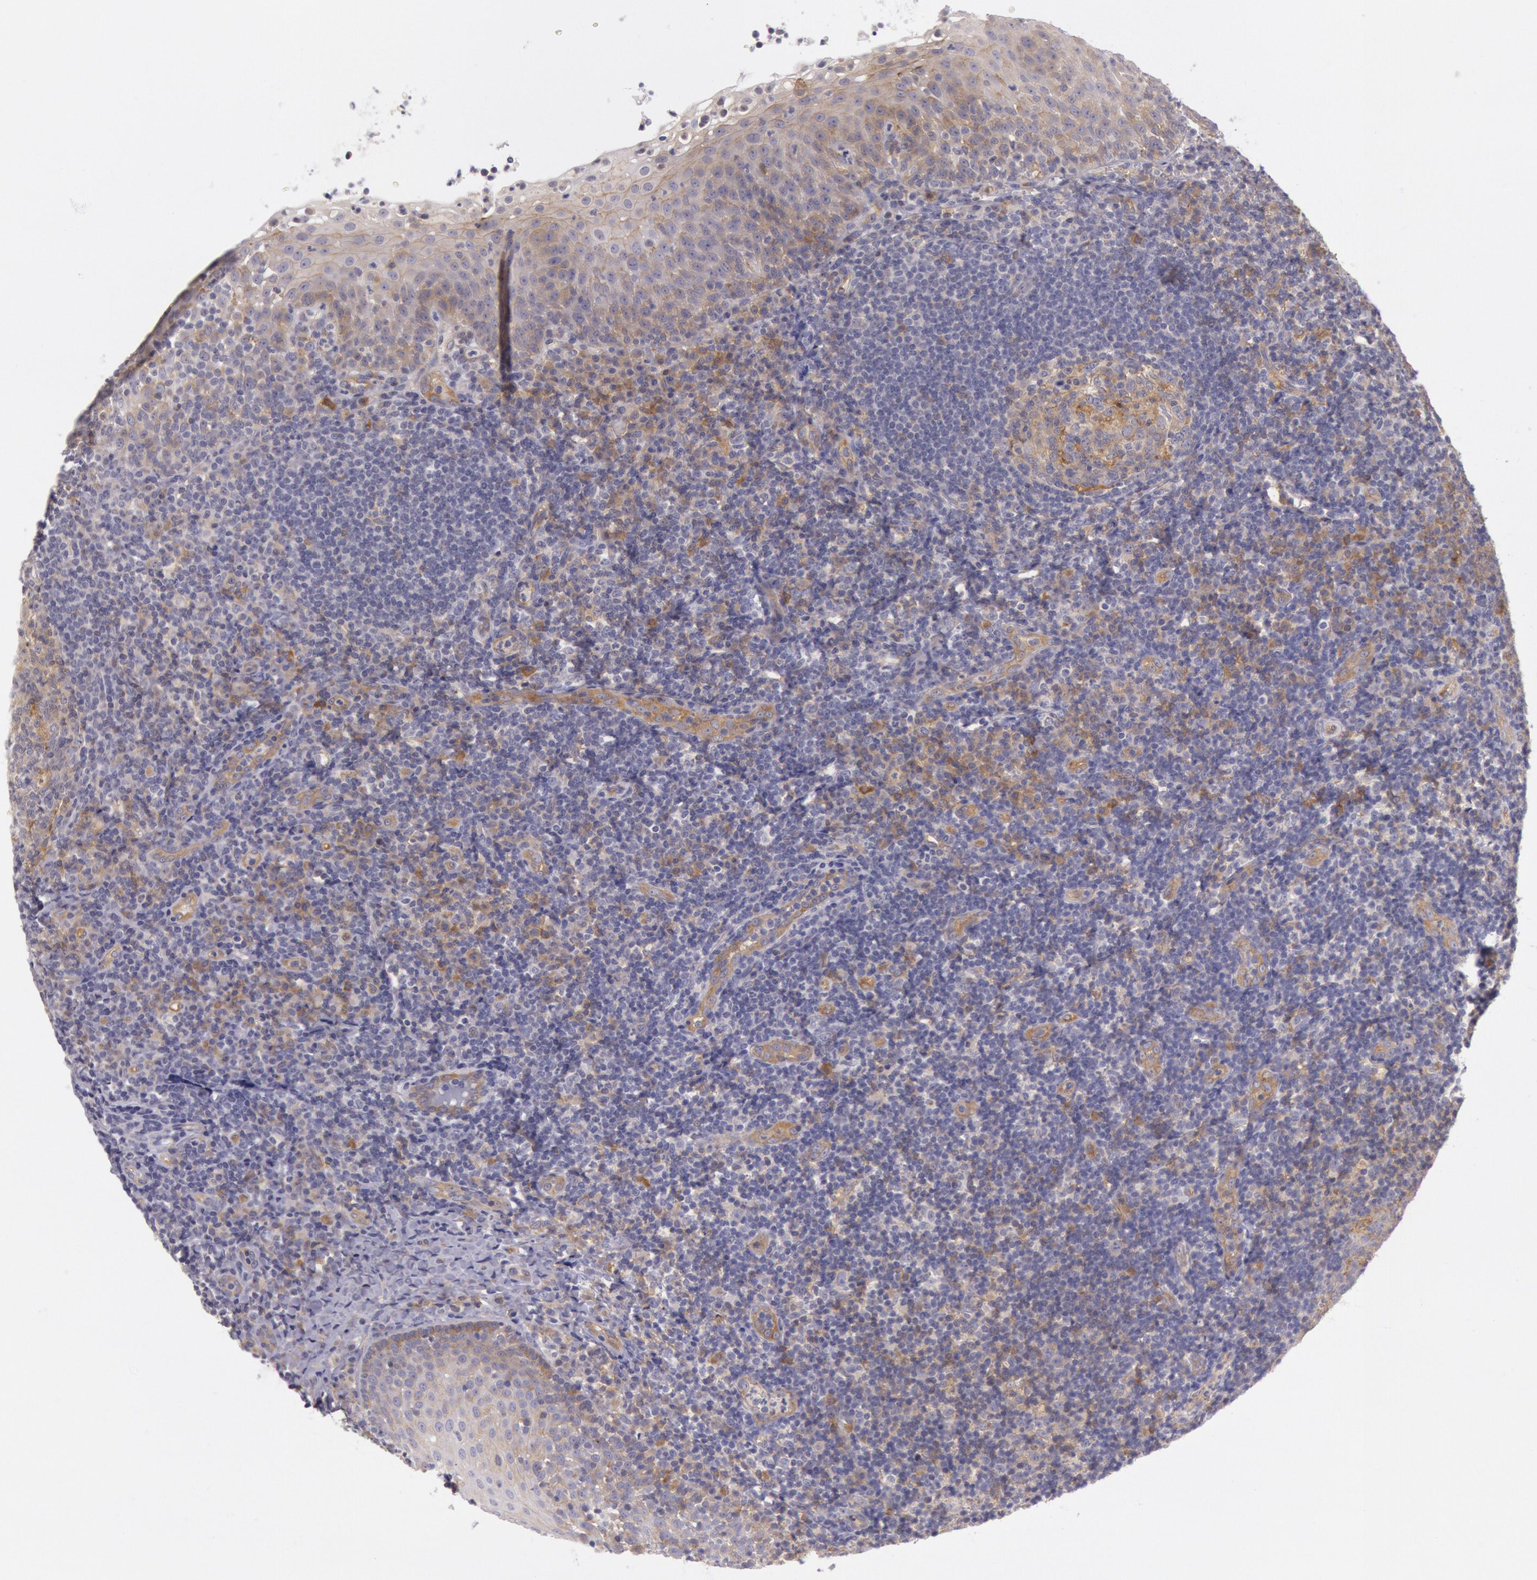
{"staining": {"intensity": "moderate", "quantity": "25%-75%", "location": "cytoplasmic/membranous"}, "tissue": "tonsil", "cell_type": "Germinal center cells", "image_type": "normal", "snomed": [{"axis": "morphology", "description": "Normal tissue, NOS"}, {"axis": "topography", "description": "Tonsil"}], "caption": "Approximately 25%-75% of germinal center cells in benign tonsil exhibit moderate cytoplasmic/membranous protein staining as visualized by brown immunohistochemical staining.", "gene": "MYO5A", "patient": {"sex": "female", "age": 40}}